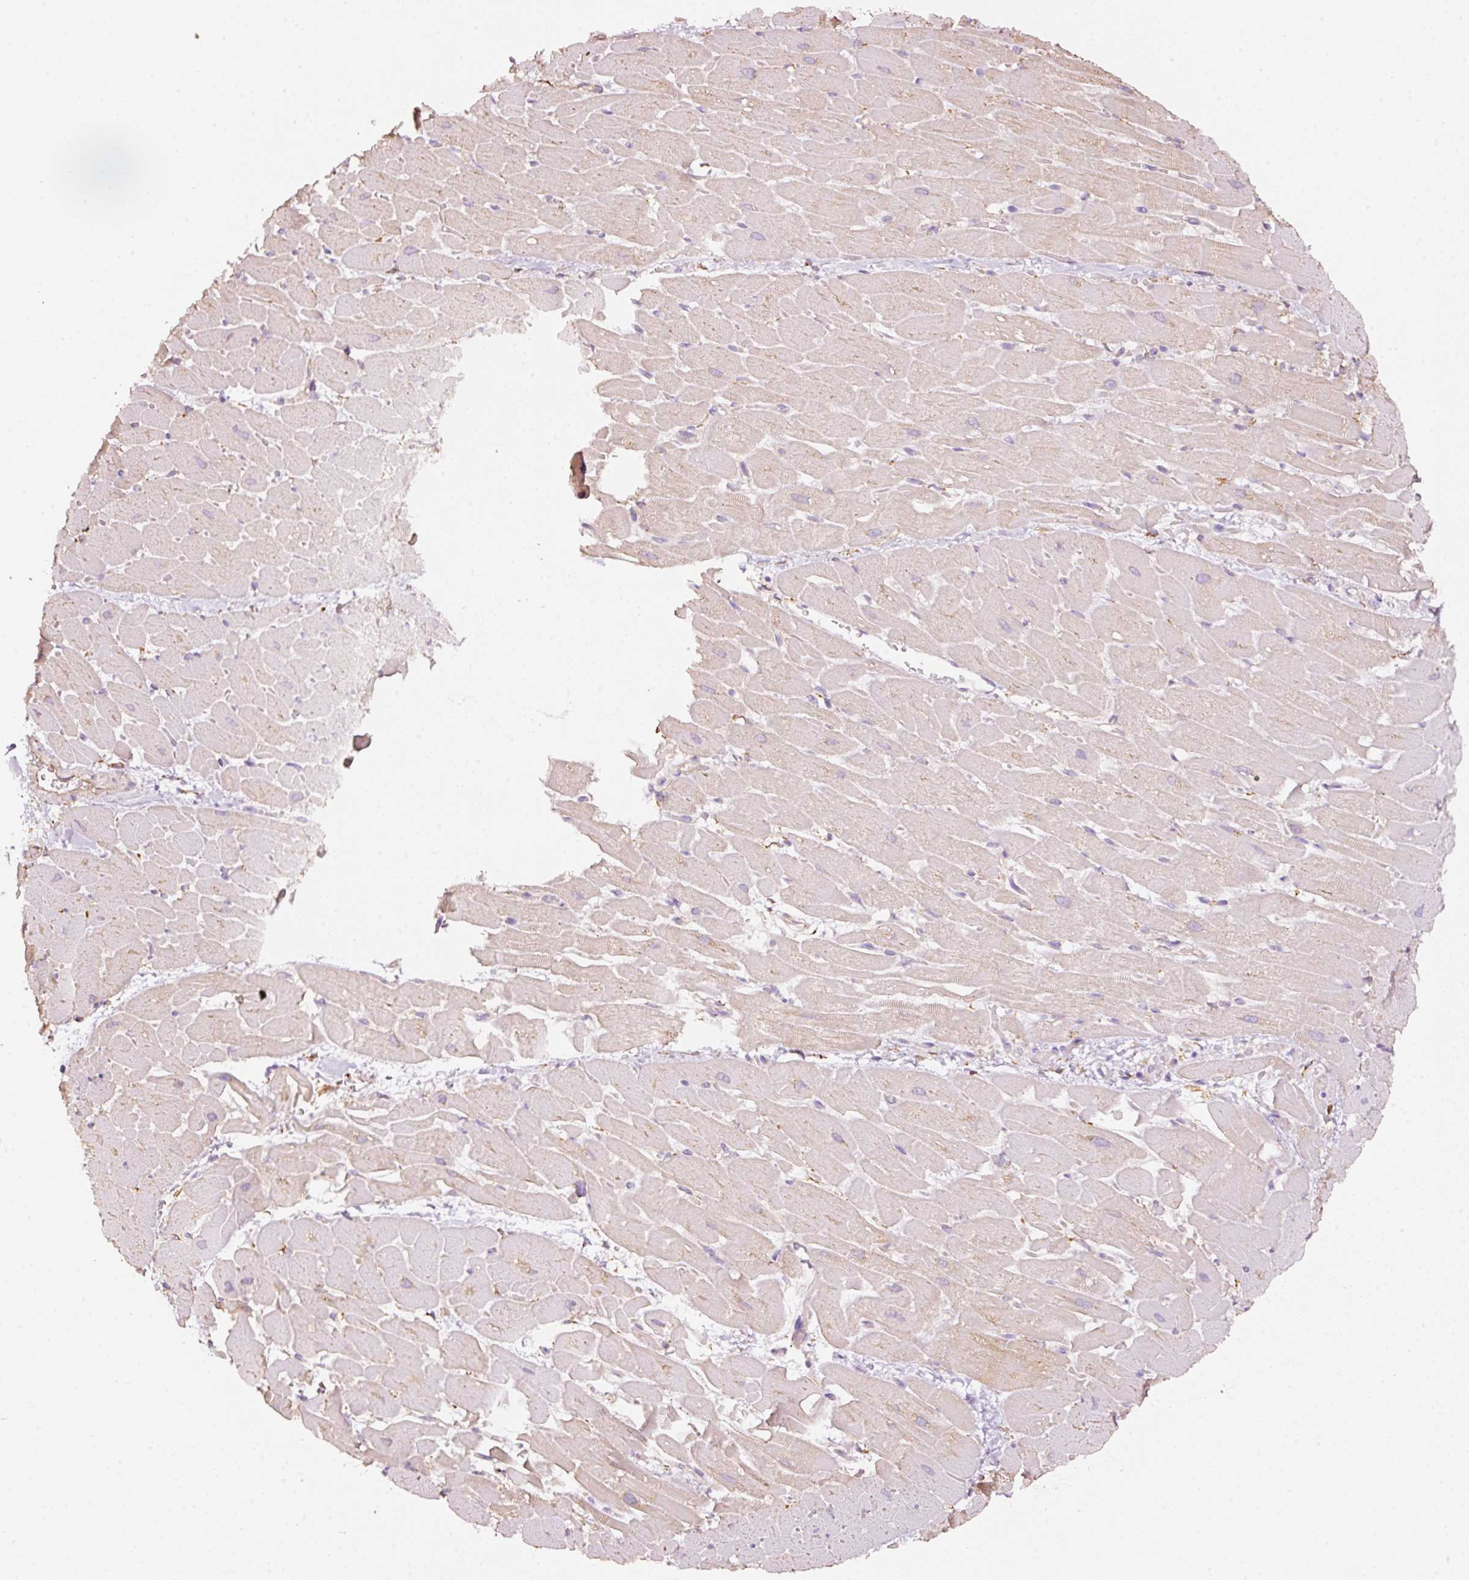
{"staining": {"intensity": "weak", "quantity": "<25%", "location": "cytoplasmic/membranous"}, "tissue": "heart muscle", "cell_type": "Cardiomyocytes", "image_type": "normal", "snomed": [{"axis": "morphology", "description": "Normal tissue, NOS"}, {"axis": "topography", "description": "Heart"}], "caption": "The IHC micrograph has no significant positivity in cardiomyocytes of heart muscle. Nuclei are stained in blue.", "gene": "GCG", "patient": {"sex": "male", "age": 37}}